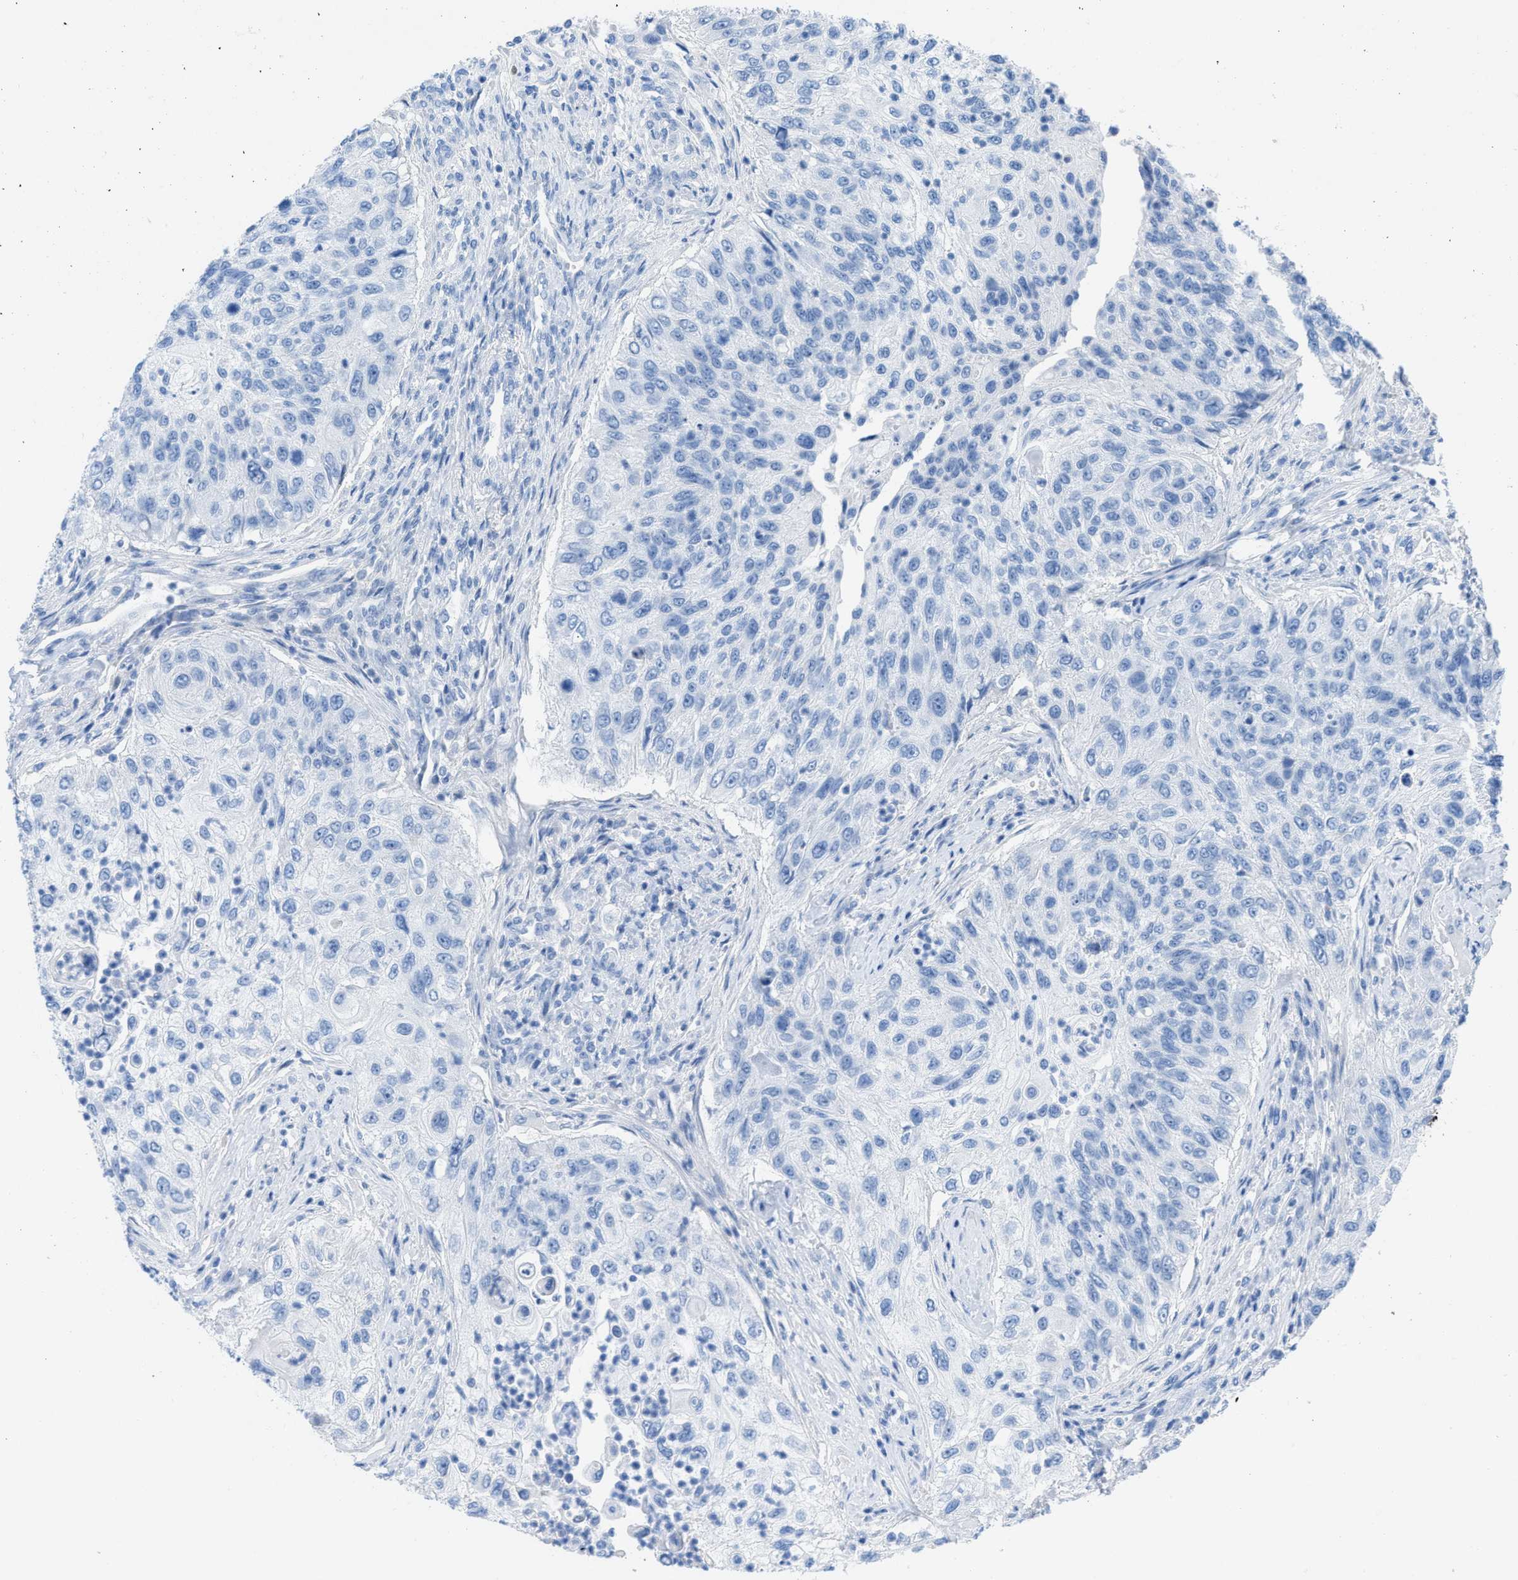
{"staining": {"intensity": "negative", "quantity": "none", "location": "none"}, "tissue": "urothelial cancer", "cell_type": "Tumor cells", "image_type": "cancer", "snomed": [{"axis": "morphology", "description": "Urothelial carcinoma, High grade"}, {"axis": "topography", "description": "Urinary bladder"}], "caption": "A high-resolution micrograph shows immunohistochemistry (IHC) staining of urothelial carcinoma (high-grade), which exhibits no significant staining in tumor cells. (Immunohistochemistry, brightfield microscopy, high magnification).", "gene": "TCL1A", "patient": {"sex": "female", "age": 60}}